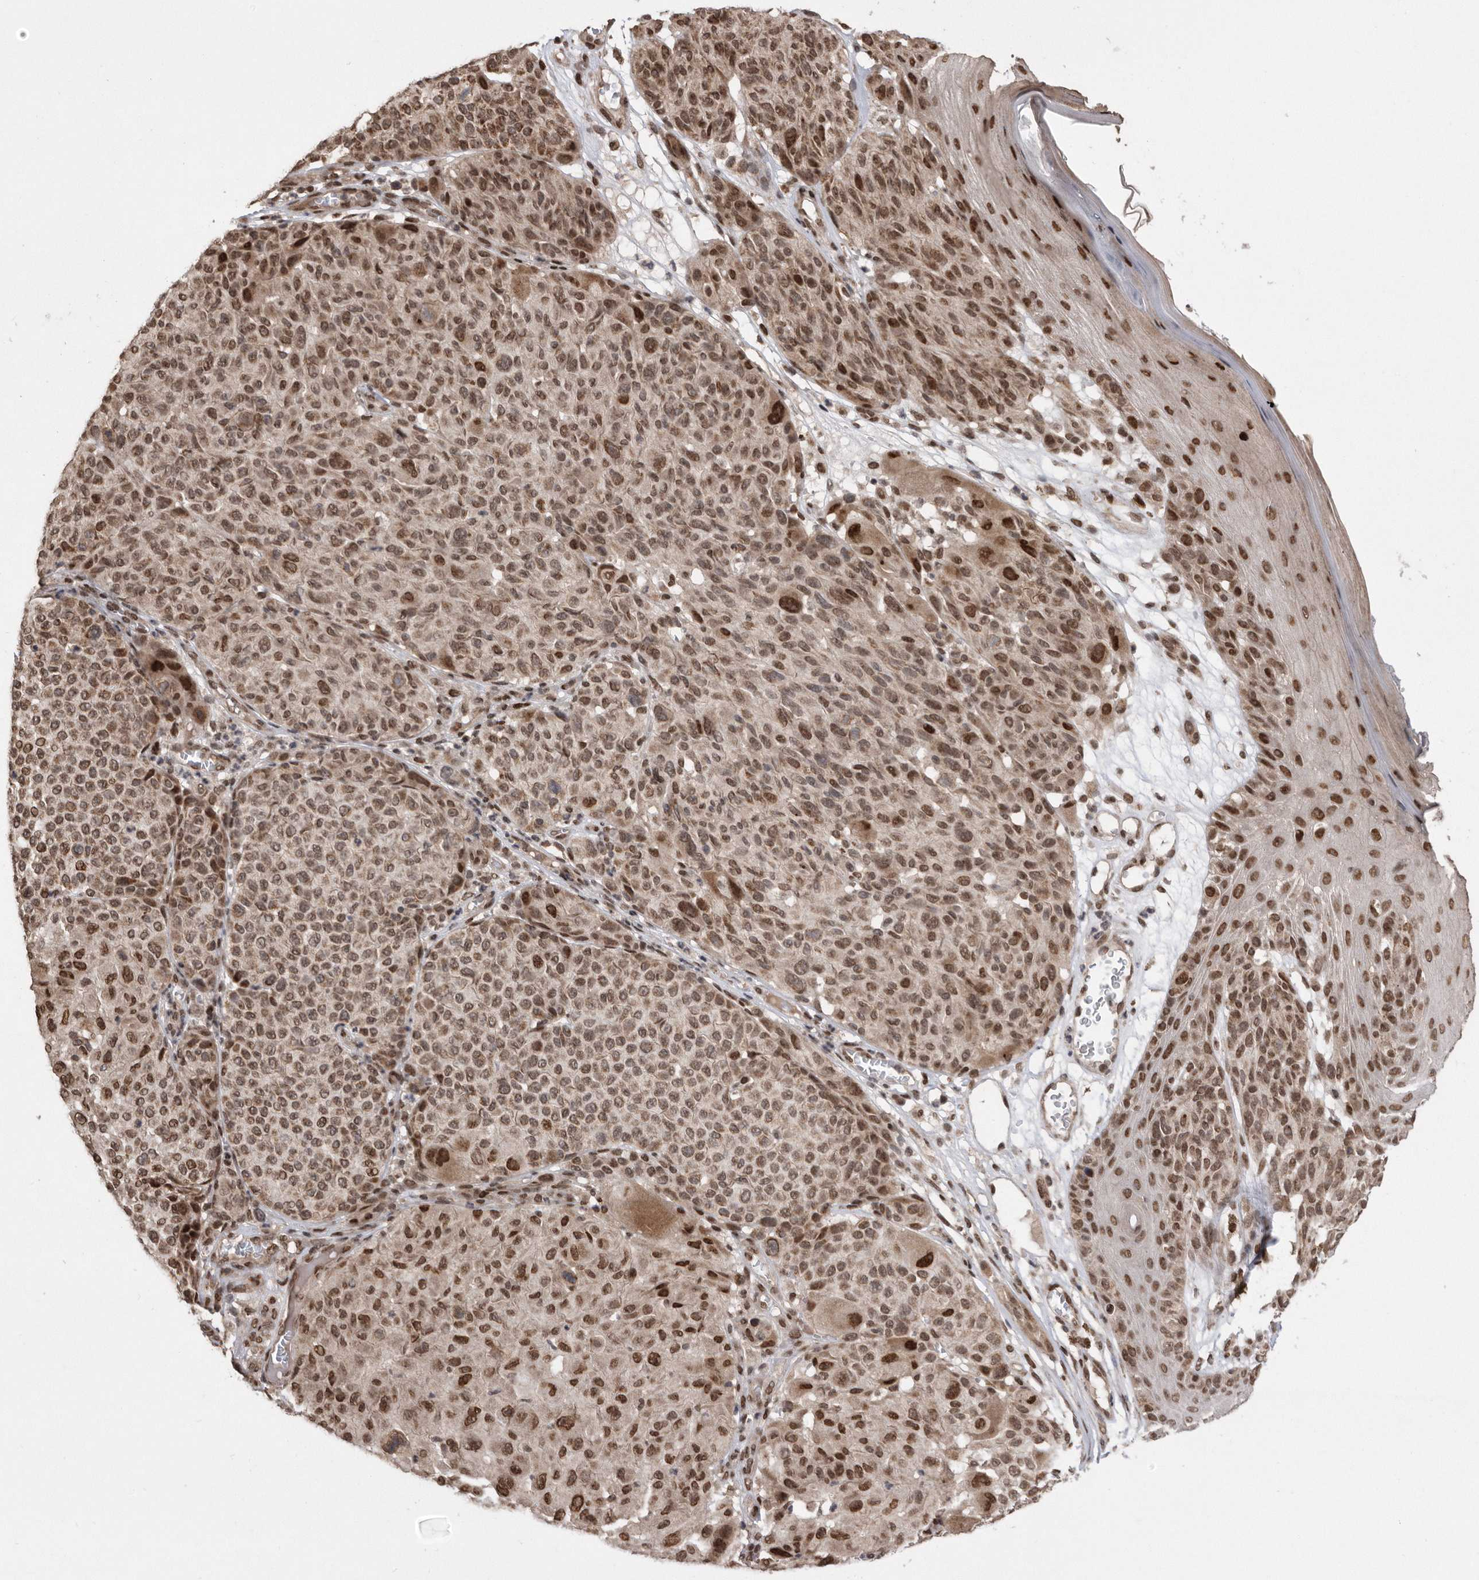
{"staining": {"intensity": "moderate", "quantity": ">75%", "location": "nuclear"}, "tissue": "melanoma", "cell_type": "Tumor cells", "image_type": "cancer", "snomed": [{"axis": "morphology", "description": "Malignant melanoma, NOS"}, {"axis": "topography", "description": "Skin"}], "caption": "Immunohistochemical staining of malignant melanoma shows medium levels of moderate nuclear protein positivity in approximately >75% of tumor cells. The staining was performed using DAB, with brown indicating positive protein expression. Nuclei are stained blue with hematoxylin.", "gene": "TDRD3", "patient": {"sex": "male", "age": 83}}